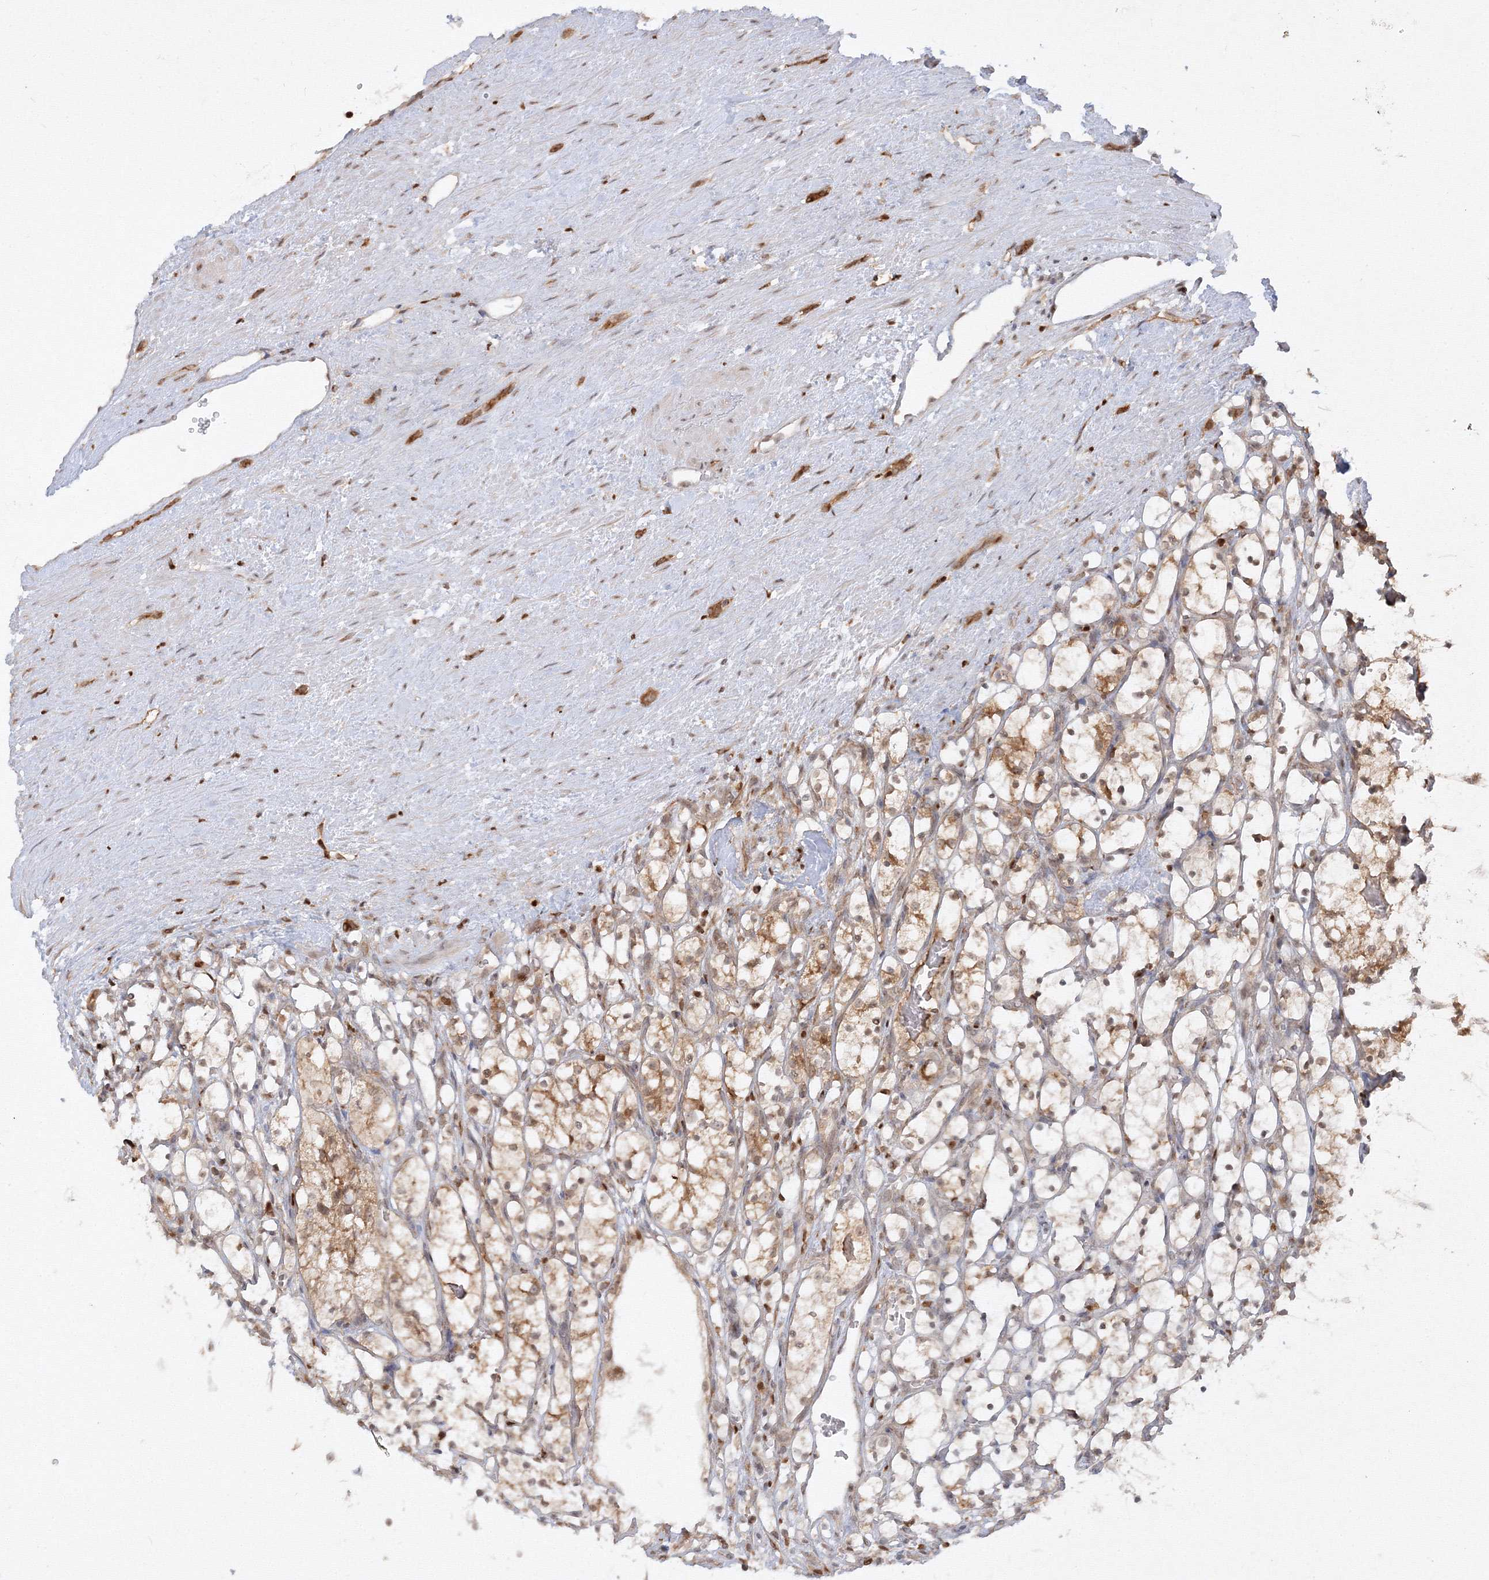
{"staining": {"intensity": "moderate", "quantity": "25%-75%", "location": "cytoplasmic/membranous"}, "tissue": "renal cancer", "cell_type": "Tumor cells", "image_type": "cancer", "snomed": [{"axis": "morphology", "description": "Adenocarcinoma, NOS"}, {"axis": "topography", "description": "Kidney"}], "caption": "This is an image of immunohistochemistry (IHC) staining of renal cancer, which shows moderate positivity in the cytoplasmic/membranous of tumor cells.", "gene": "TMEM50B", "patient": {"sex": "female", "age": 69}}